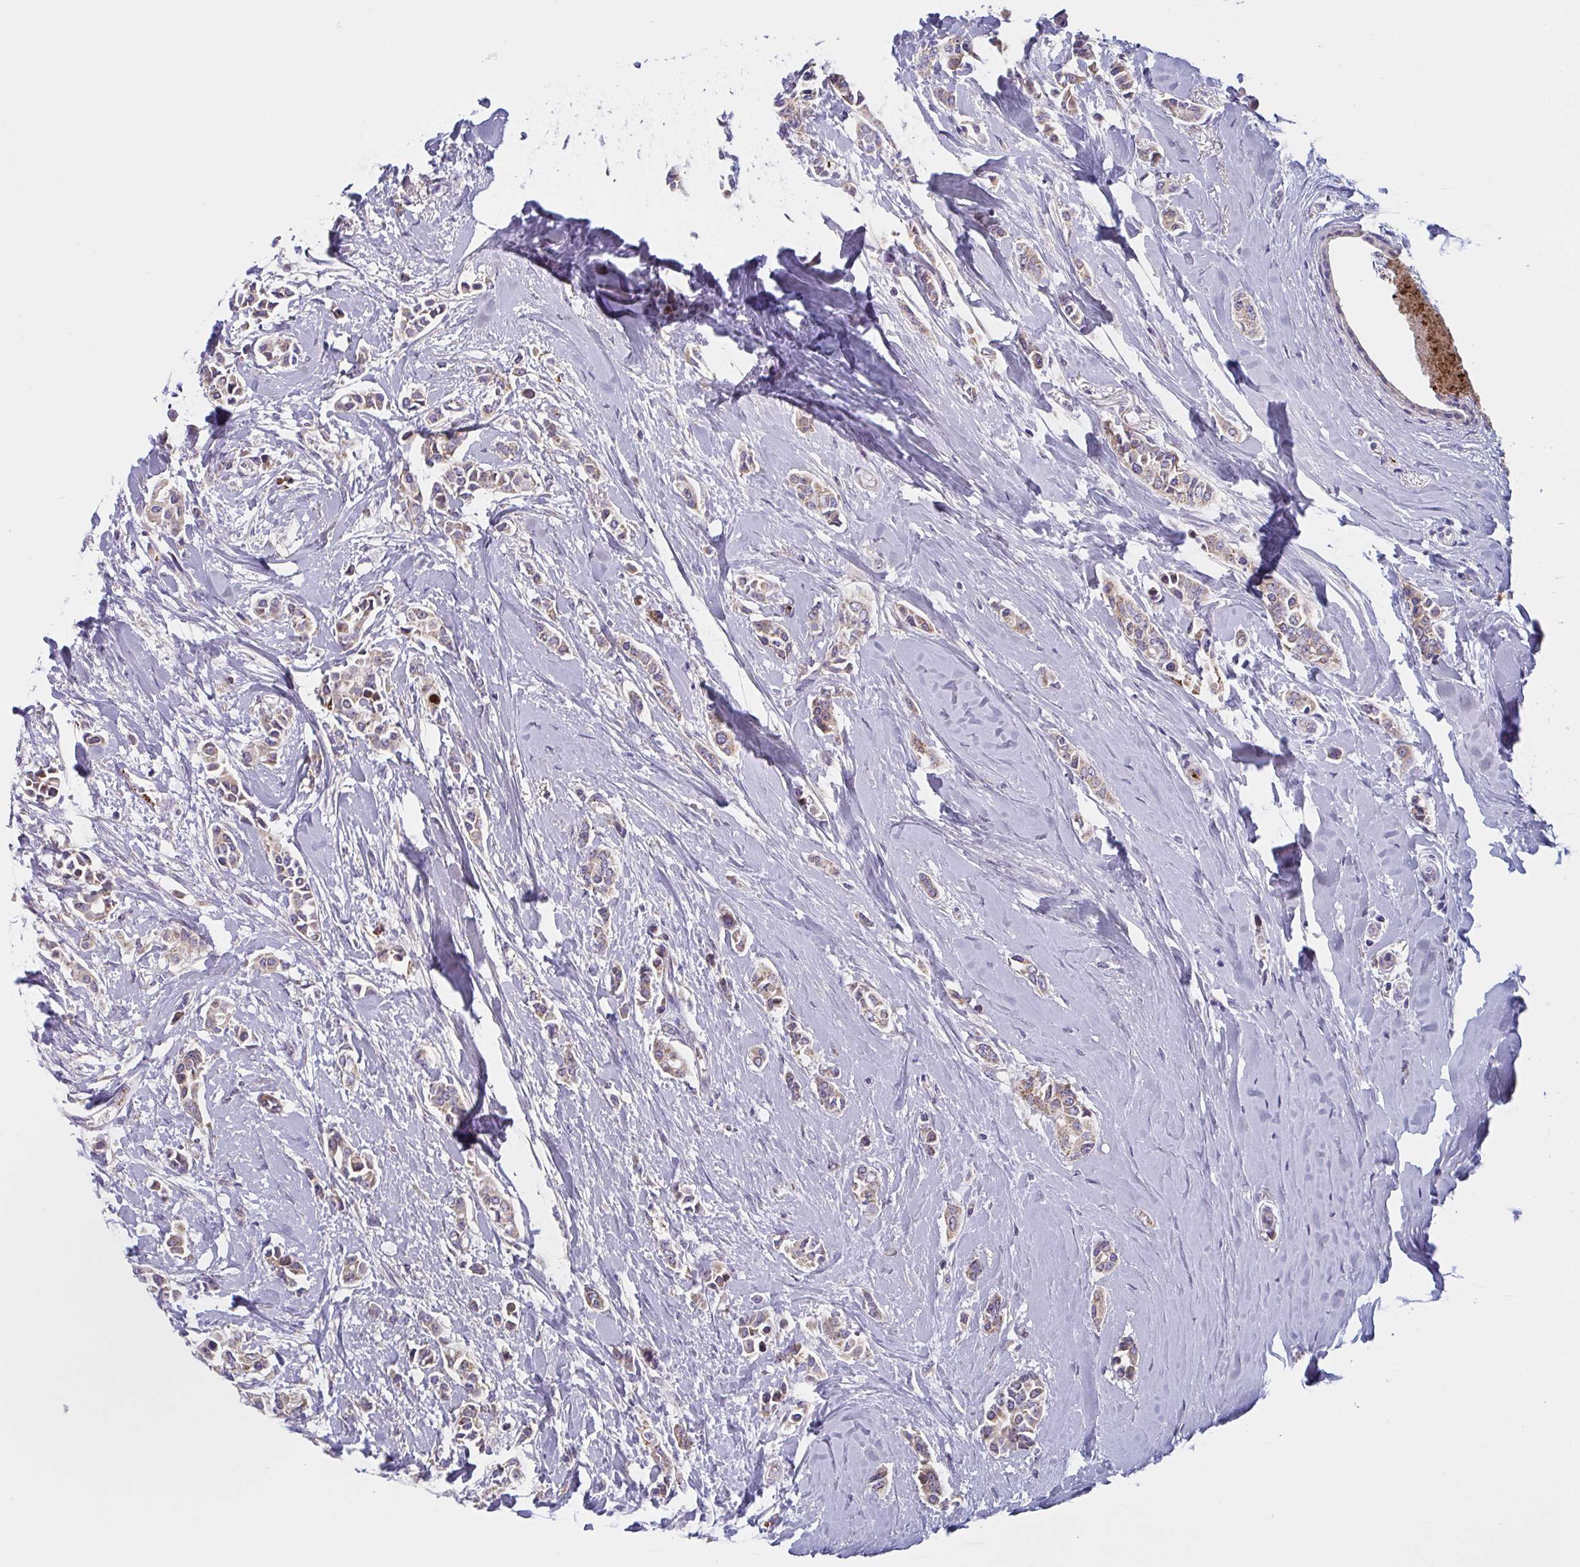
{"staining": {"intensity": "moderate", "quantity": "25%-75%", "location": "cytoplasmic/membranous"}, "tissue": "breast cancer", "cell_type": "Tumor cells", "image_type": "cancer", "snomed": [{"axis": "morphology", "description": "Duct carcinoma"}, {"axis": "topography", "description": "Breast"}], "caption": "Immunohistochemistry (IHC) staining of breast intraductal carcinoma, which shows medium levels of moderate cytoplasmic/membranous expression in approximately 25%-75% of tumor cells indicating moderate cytoplasmic/membranous protein positivity. The staining was performed using DAB (brown) for protein detection and nuclei were counterstained in hematoxylin (blue).", "gene": "MRPS2", "patient": {"sex": "female", "age": 64}}